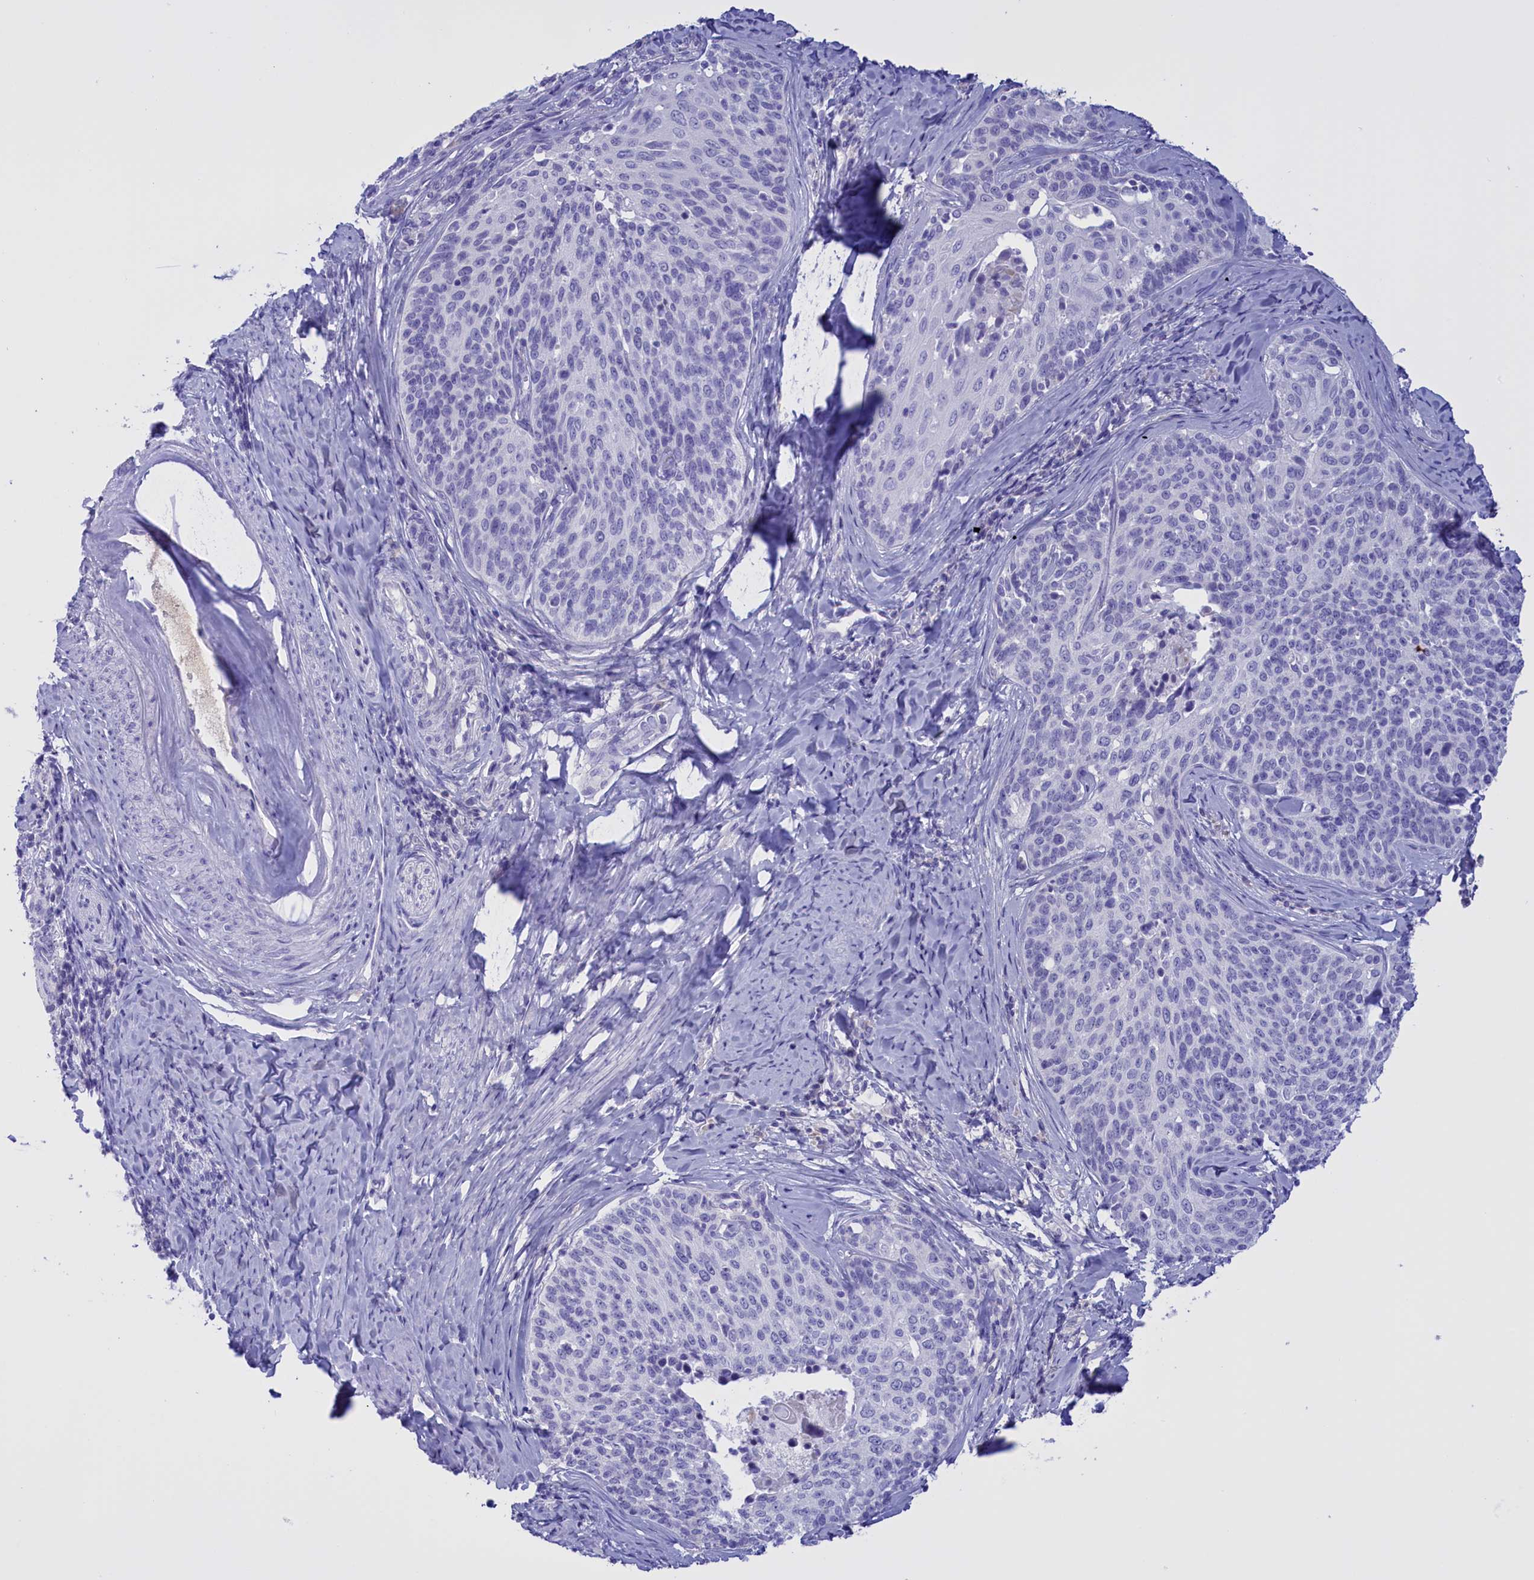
{"staining": {"intensity": "negative", "quantity": "none", "location": "none"}, "tissue": "cervical cancer", "cell_type": "Tumor cells", "image_type": "cancer", "snomed": [{"axis": "morphology", "description": "Squamous cell carcinoma, NOS"}, {"axis": "topography", "description": "Cervix"}], "caption": "Tumor cells show no significant positivity in cervical cancer (squamous cell carcinoma). (DAB IHC visualized using brightfield microscopy, high magnification).", "gene": "PROK2", "patient": {"sex": "female", "age": 50}}